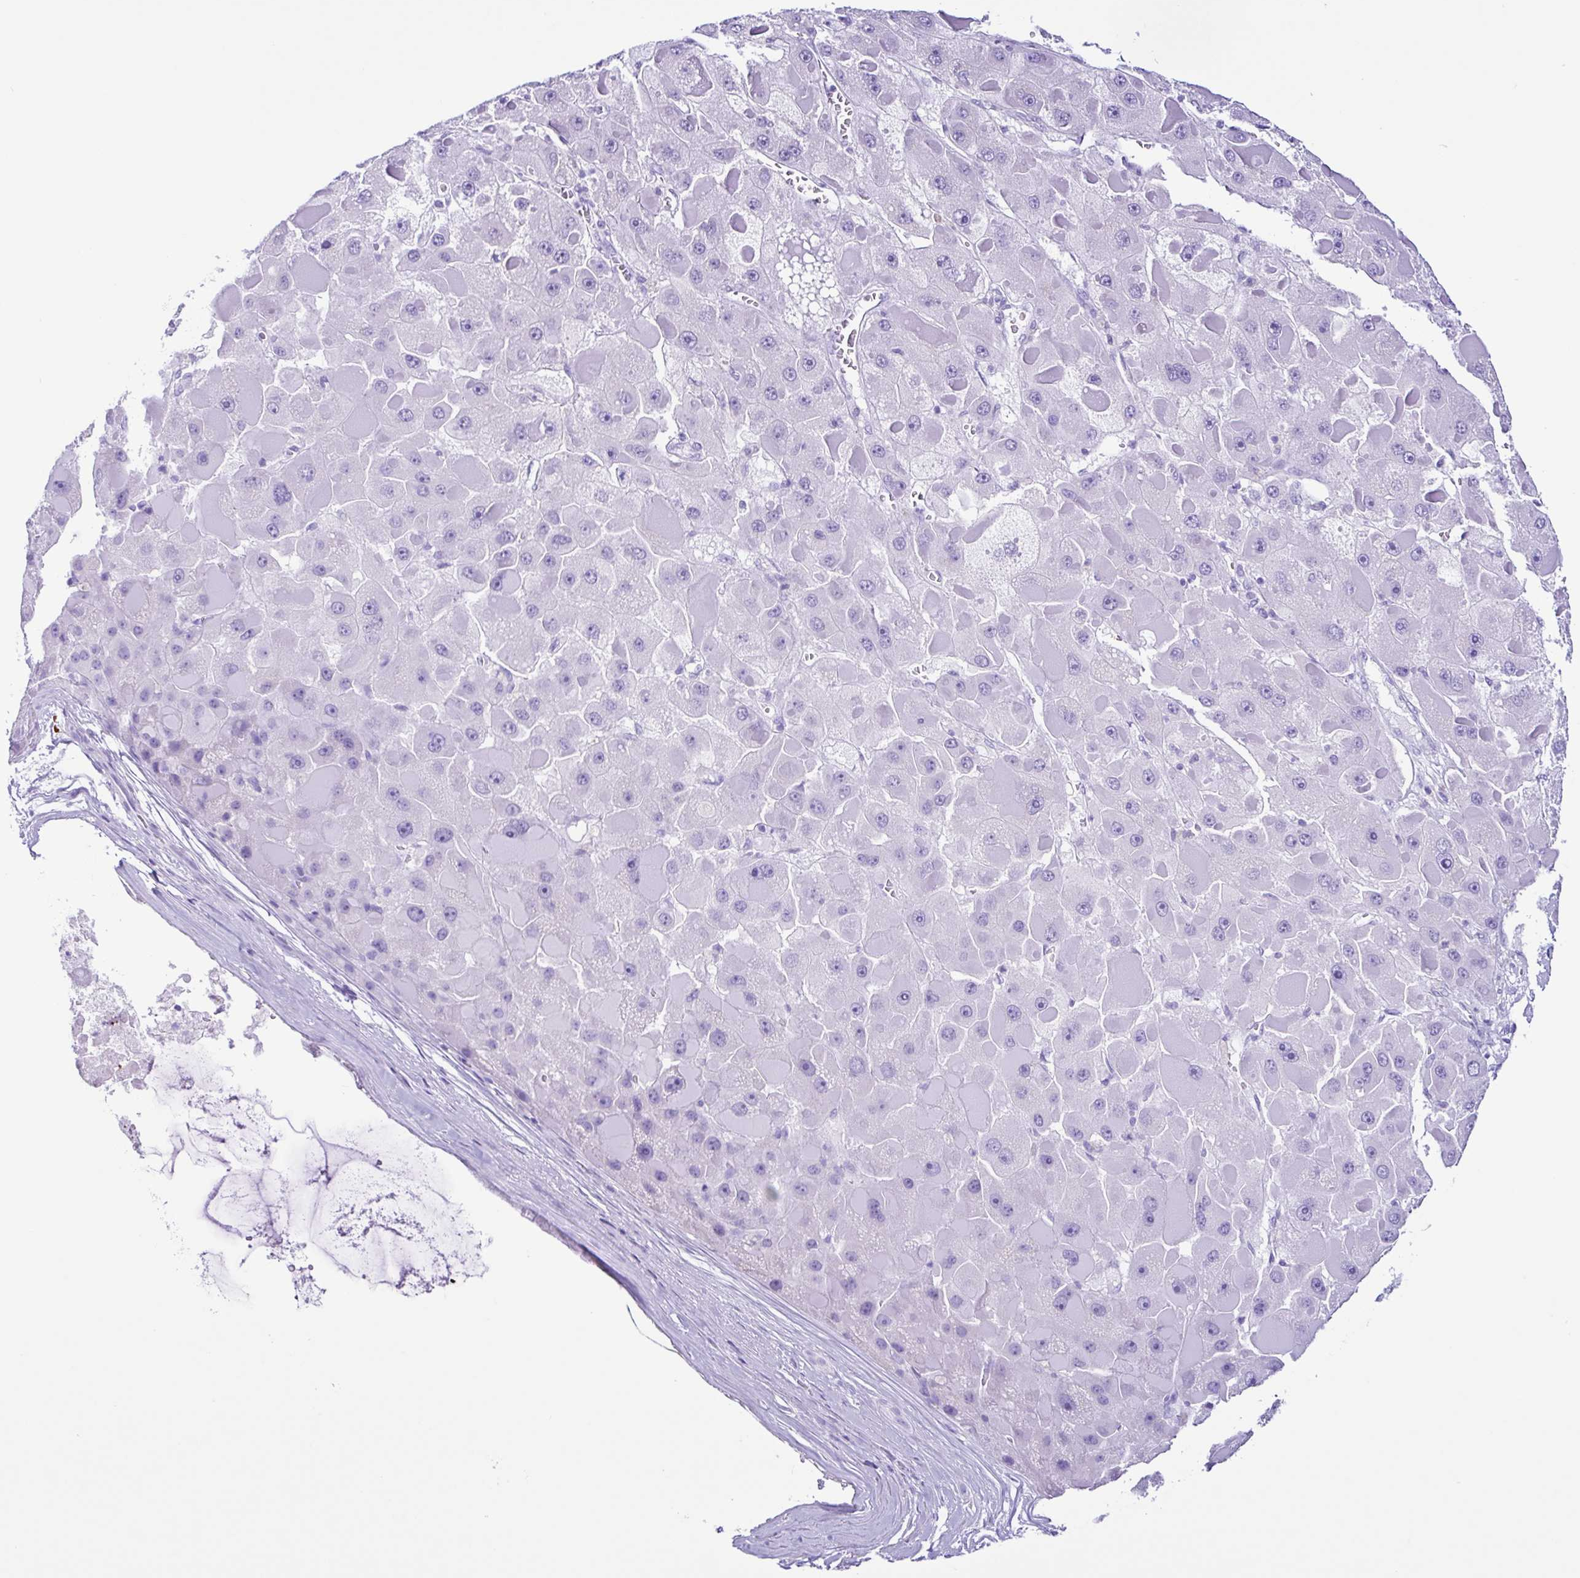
{"staining": {"intensity": "negative", "quantity": "none", "location": "none"}, "tissue": "liver cancer", "cell_type": "Tumor cells", "image_type": "cancer", "snomed": [{"axis": "morphology", "description": "Carcinoma, Hepatocellular, NOS"}, {"axis": "topography", "description": "Liver"}], "caption": "Immunohistochemical staining of human liver hepatocellular carcinoma demonstrates no significant expression in tumor cells.", "gene": "PIGF", "patient": {"sex": "female", "age": 73}}